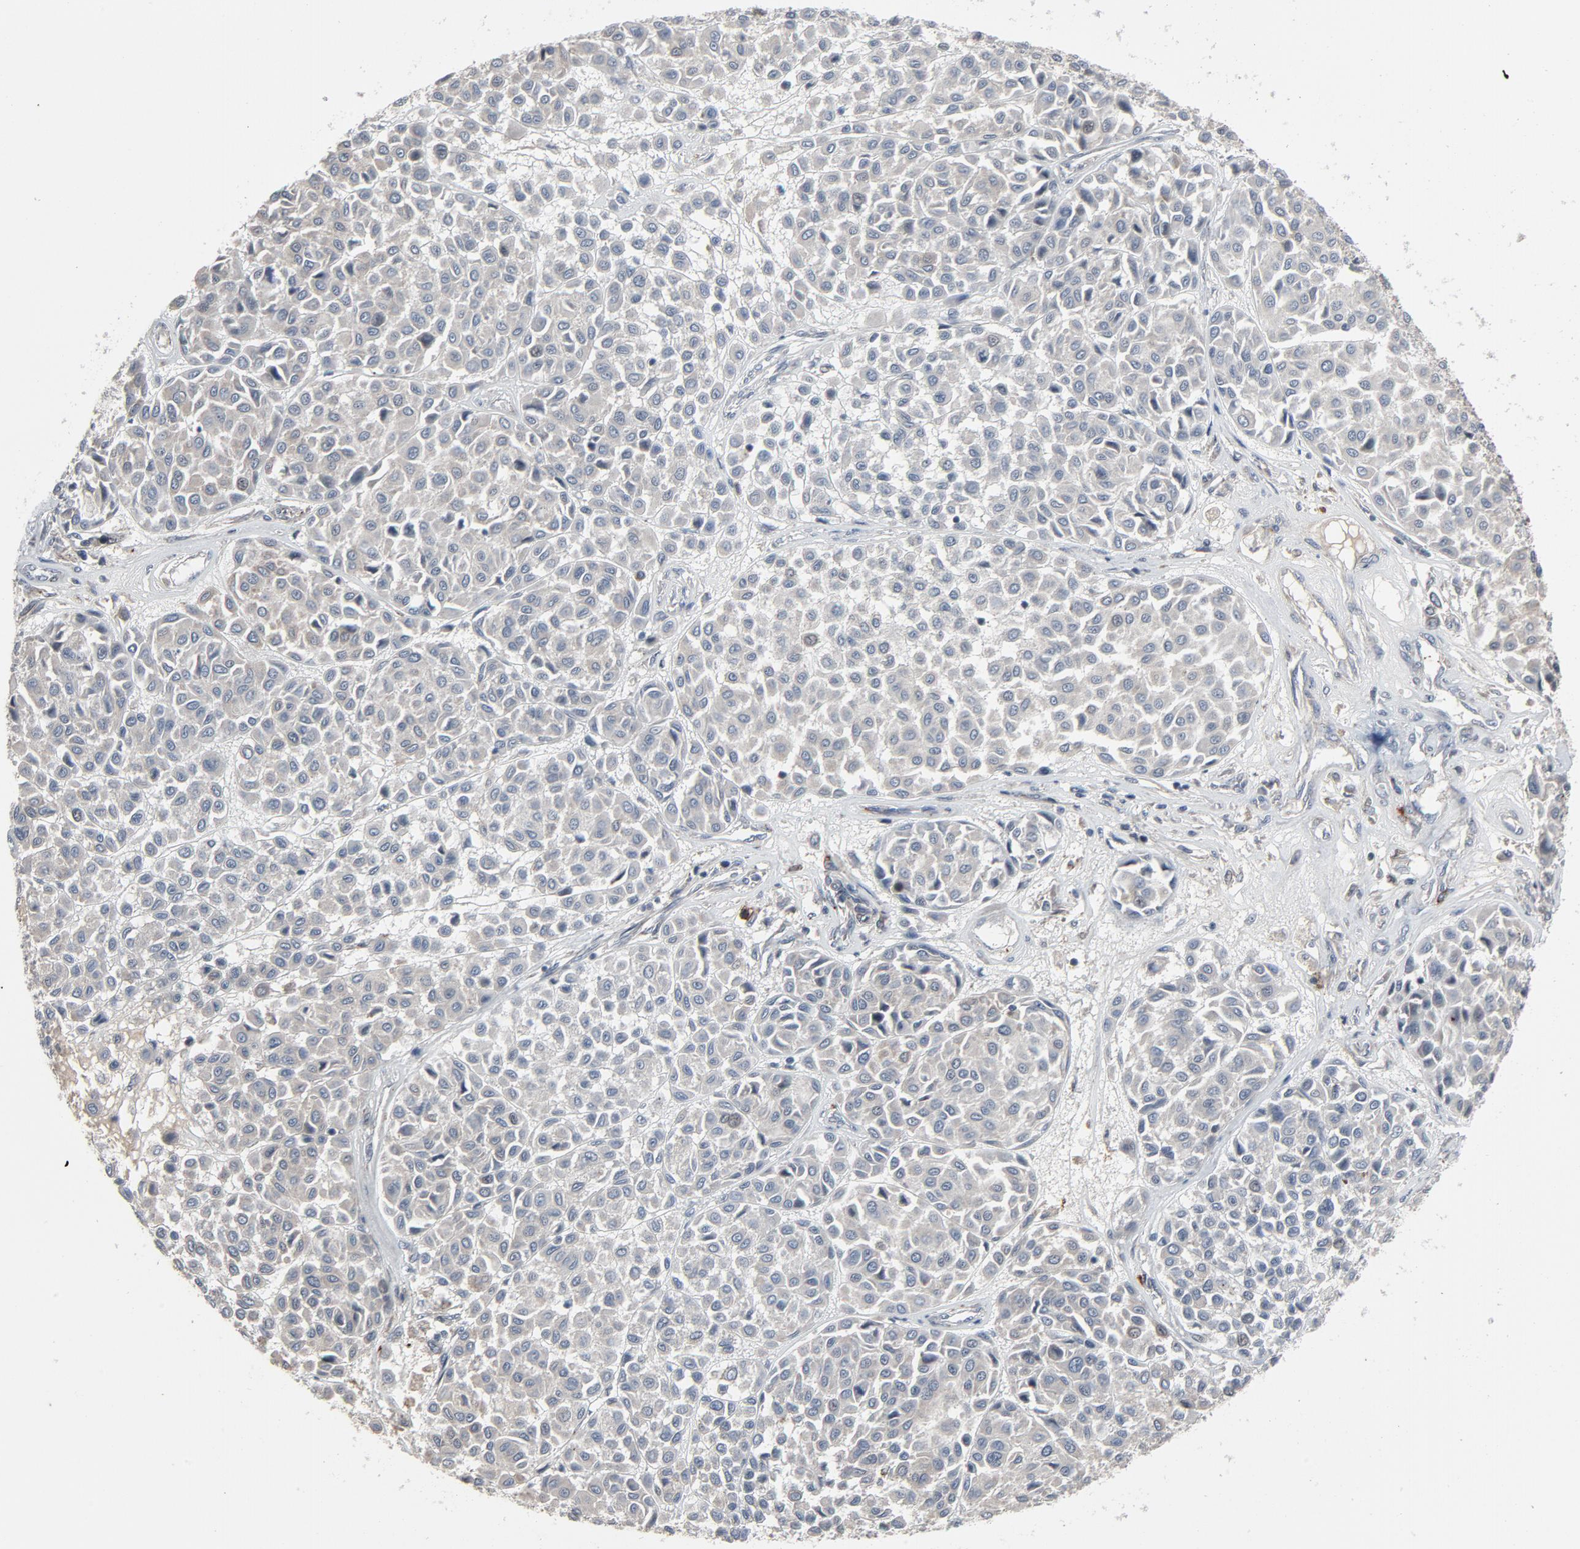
{"staining": {"intensity": "negative", "quantity": "none", "location": "none"}, "tissue": "melanoma", "cell_type": "Tumor cells", "image_type": "cancer", "snomed": [{"axis": "morphology", "description": "Malignant melanoma, Metastatic site"}, {"axis": "topography", "description": "Soft tissue"}], "caption": "Malignant melanoma (metastatic site) was stained to show a protein in brown. There is no significant expression in tumor cells.", "gene": "PDZD4", "patient": {"sex": "male", "age": 41}}